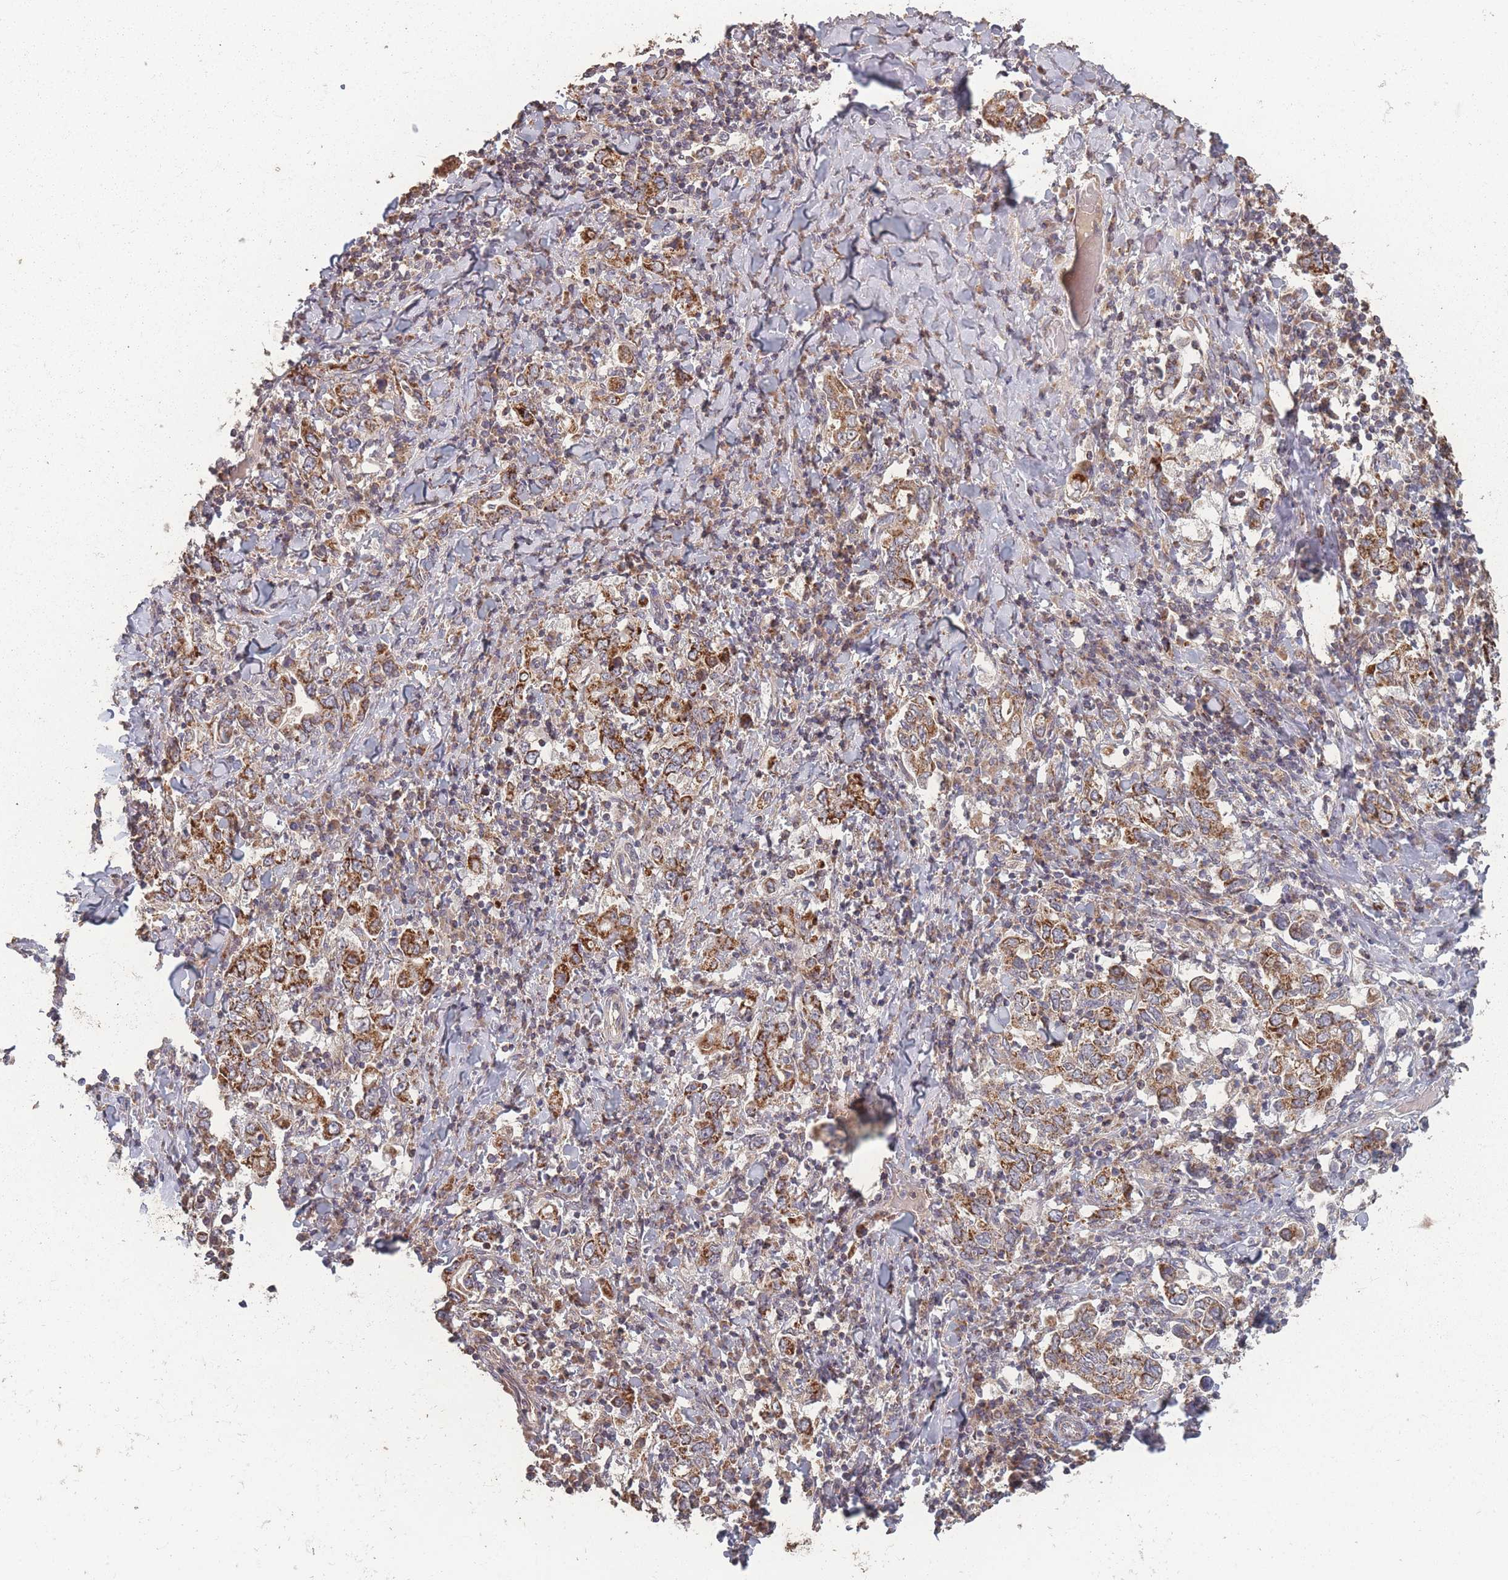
{"staining": {"intensity": "moderate", "quantity": ">75%", "location": "cytoplasmic/membranous"}, "tissue": "stomach cancer", "cell_type": "Tumor cells", "image_type": "cancer", "snomed": [{"axis": "morphology", "description": "Adenocarcinoma, NOS"}, {"axis": "topography", "description": "Stomach, upper"}], "caption": "Human stomach cancer stained with a protein marker shows moderate staining in tumor cells.", "gene": "LYRM7", "patient": {"sex": "male", "age": 62}}